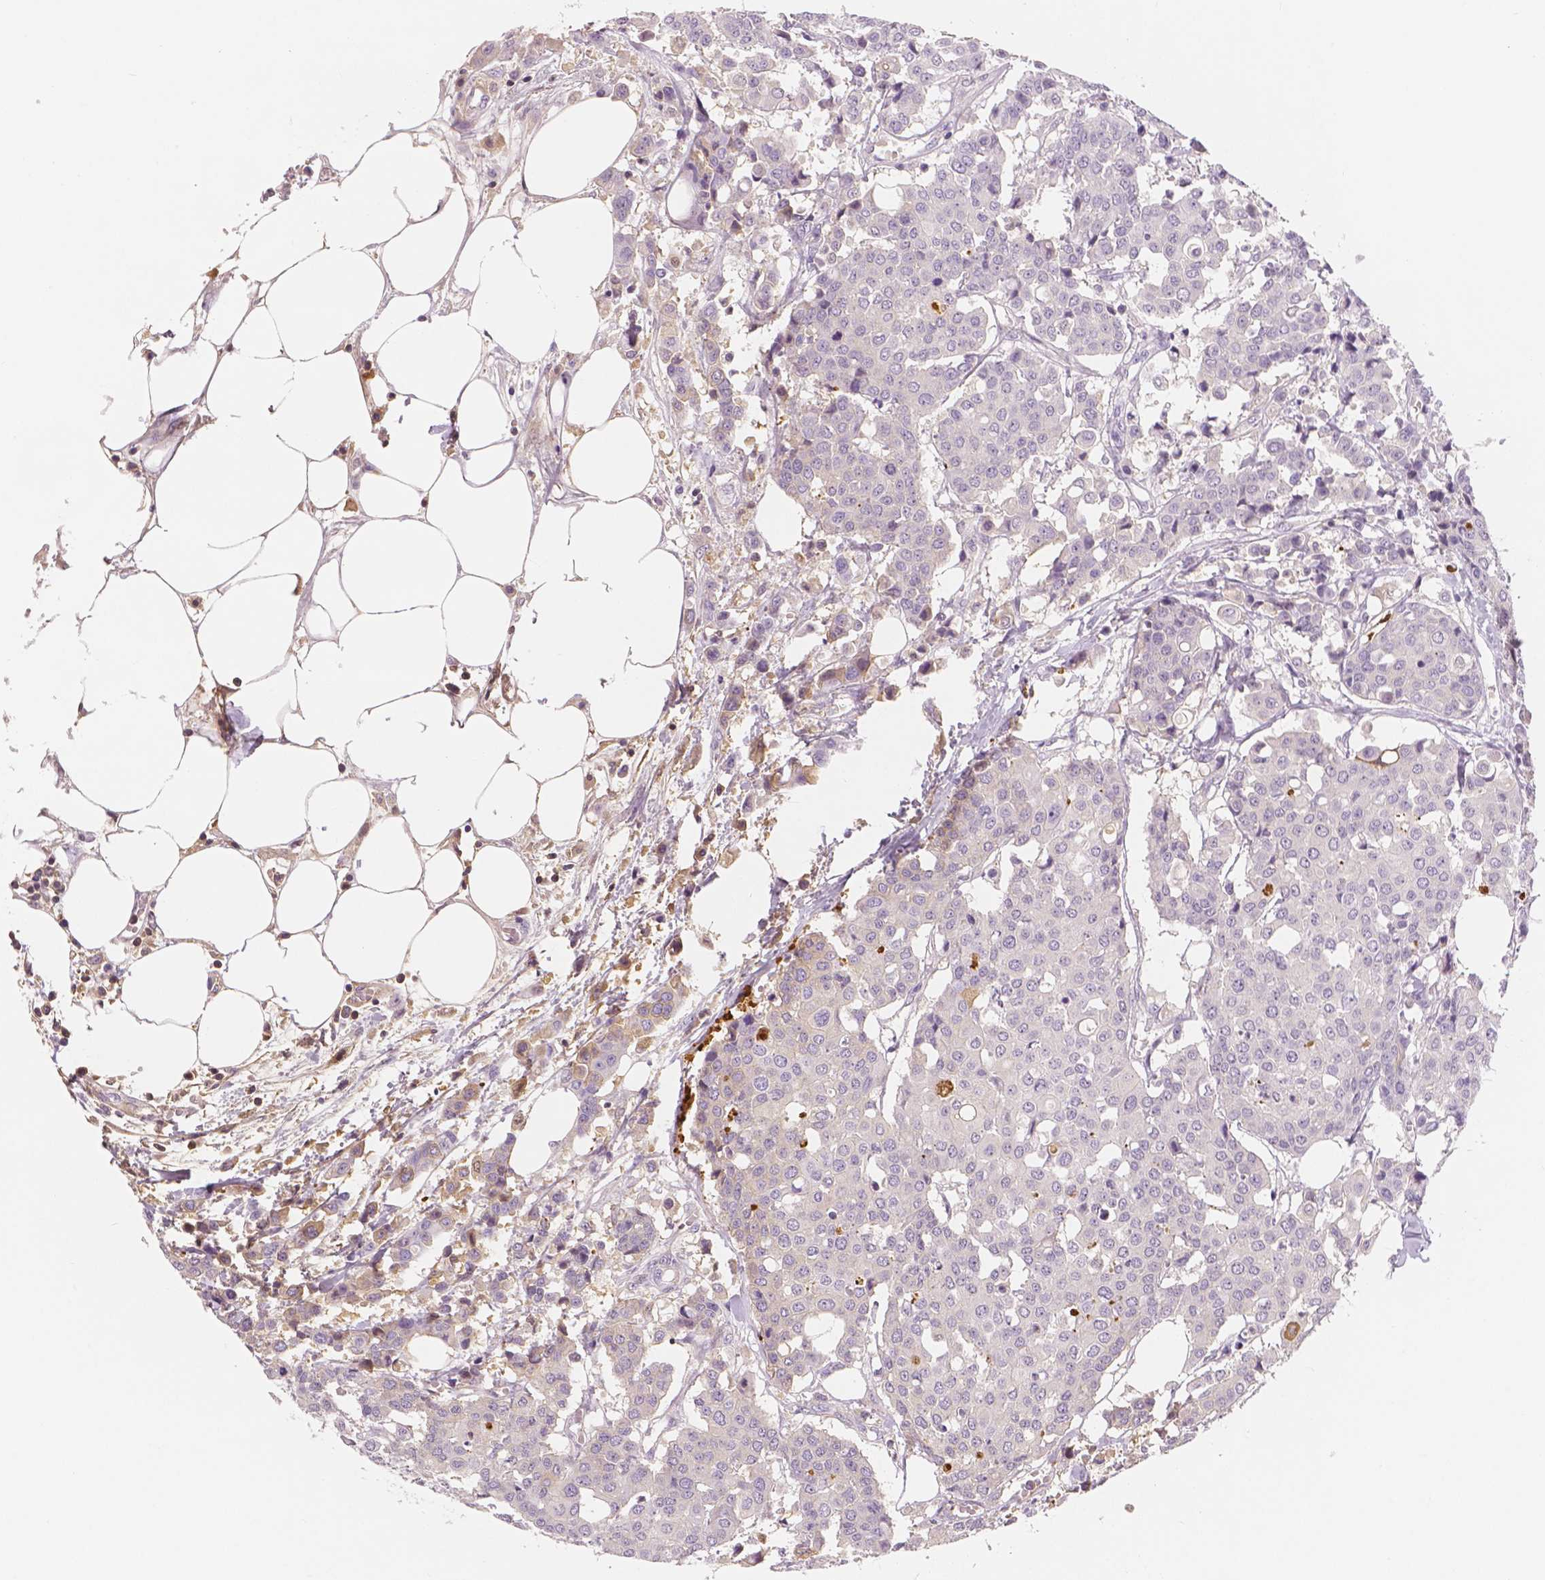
{"staining": {"intensity": "negative", "quantity": "none", "location": "none"}, "tissue": "carcinoid", "cell_type": "Tumor cells", "image_type": "cancer", "snomed": [{"axis": "morphology", "description": "Carcinoid, malignant, NOS"}, {"axis": "topography", "description": "Colon"}], "caption": "Immunohistochemical staining of human carcinoid demonstrates no significant staining in tumor cells. Nuclei are stained in blue.", "gene": "APOA4", "patient": {"sex": "male", "age": 81}}